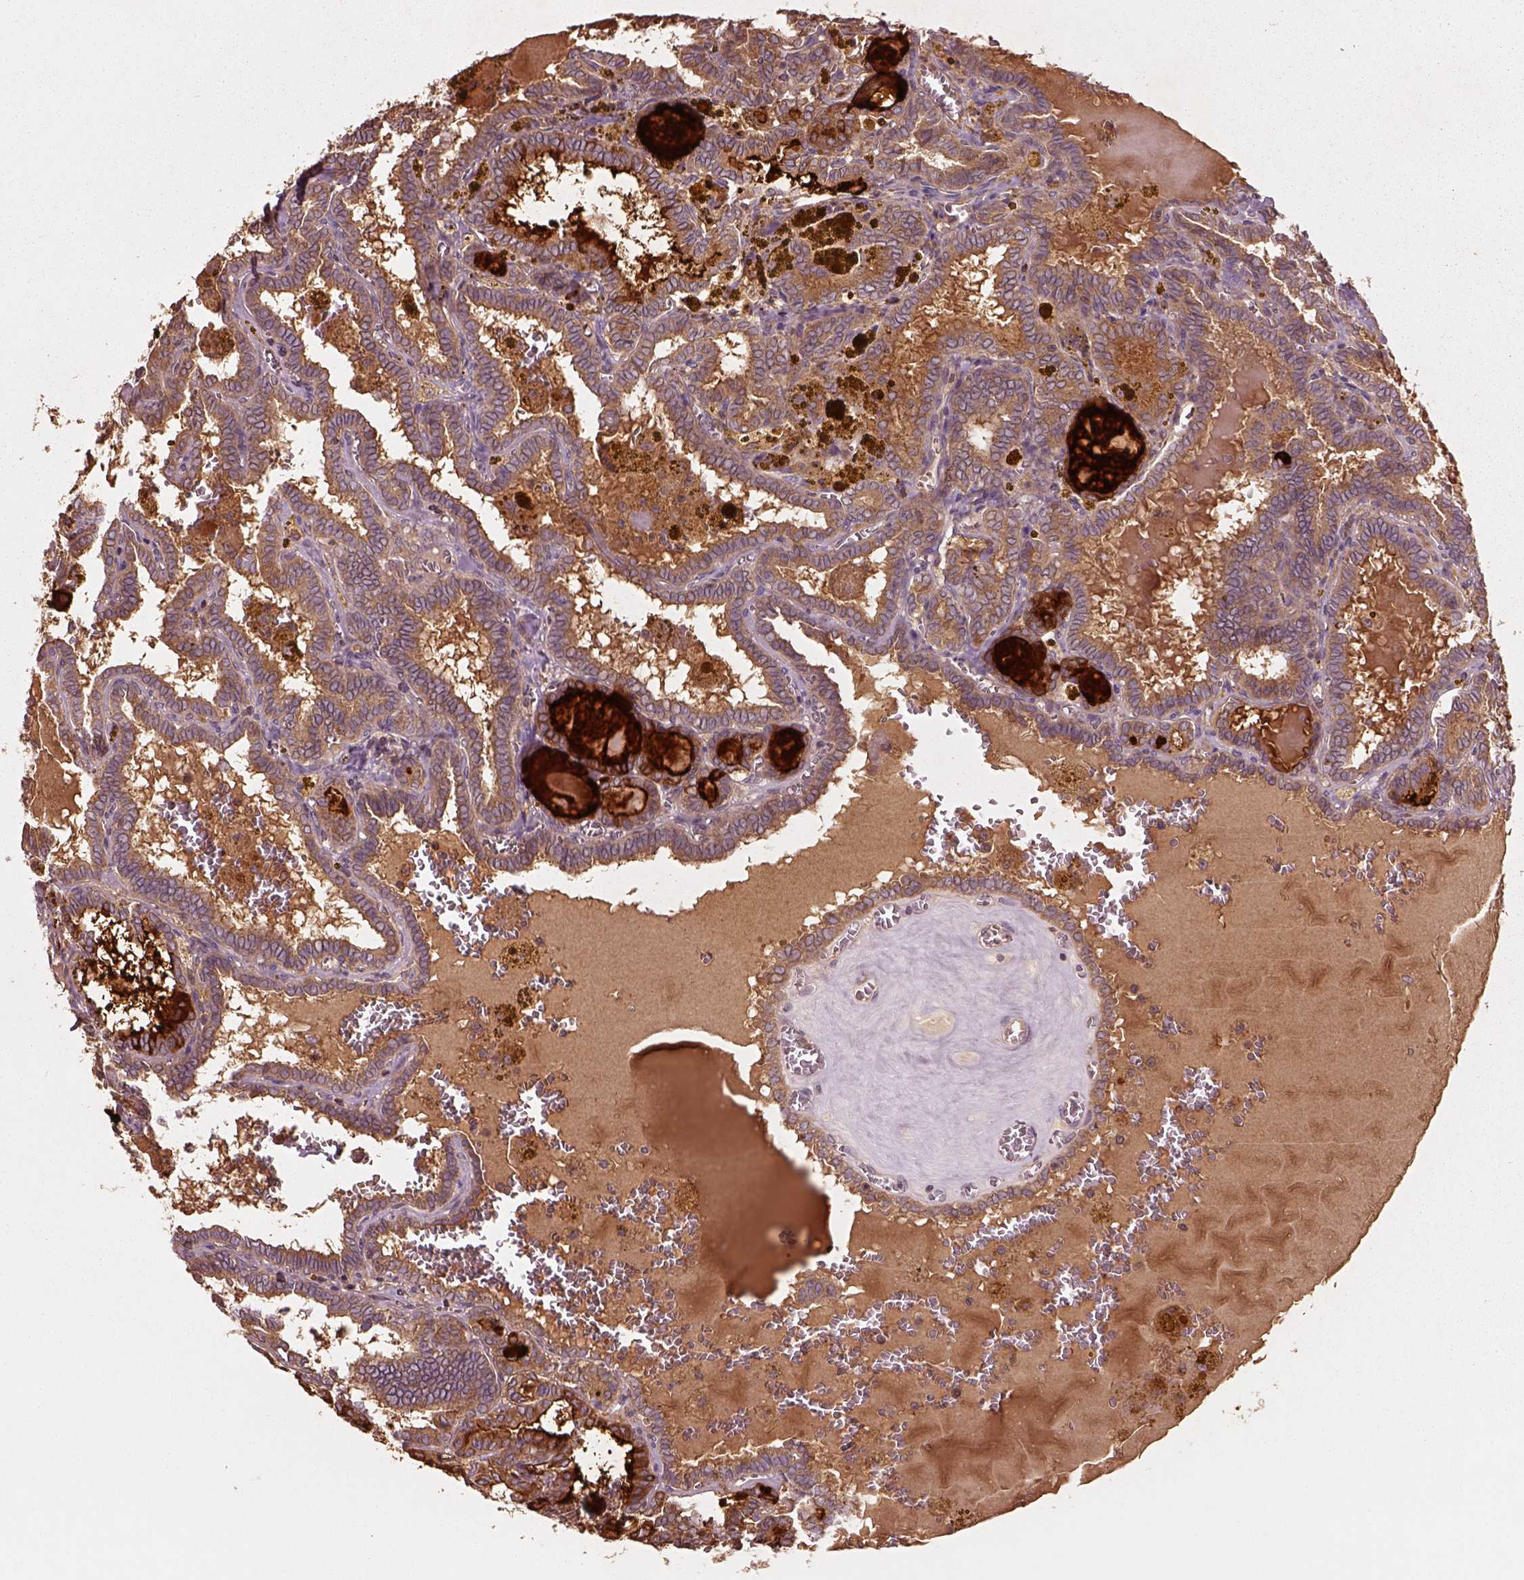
{"staining": {"intensity": "weak", "quantity": ">75%", "location": "cytoplasmic/membranous"}, "tissue": "thyroid cancer", "cell_type": "Tumor cells", "image_type": "cancer", "snomed": [{"axis": "morphology", "description": "Papillary adenocarcinoma, NOS"}, {"axis": "topography", "description": "Thyroid gland"}], "caption": "Protein staining exhibits weak cytoplasmic/membranous positivity in about >75% of tumor cells in thyroid cancer.", "gene": "TRADD", "patient": {"sex": "female", "age": 39}}